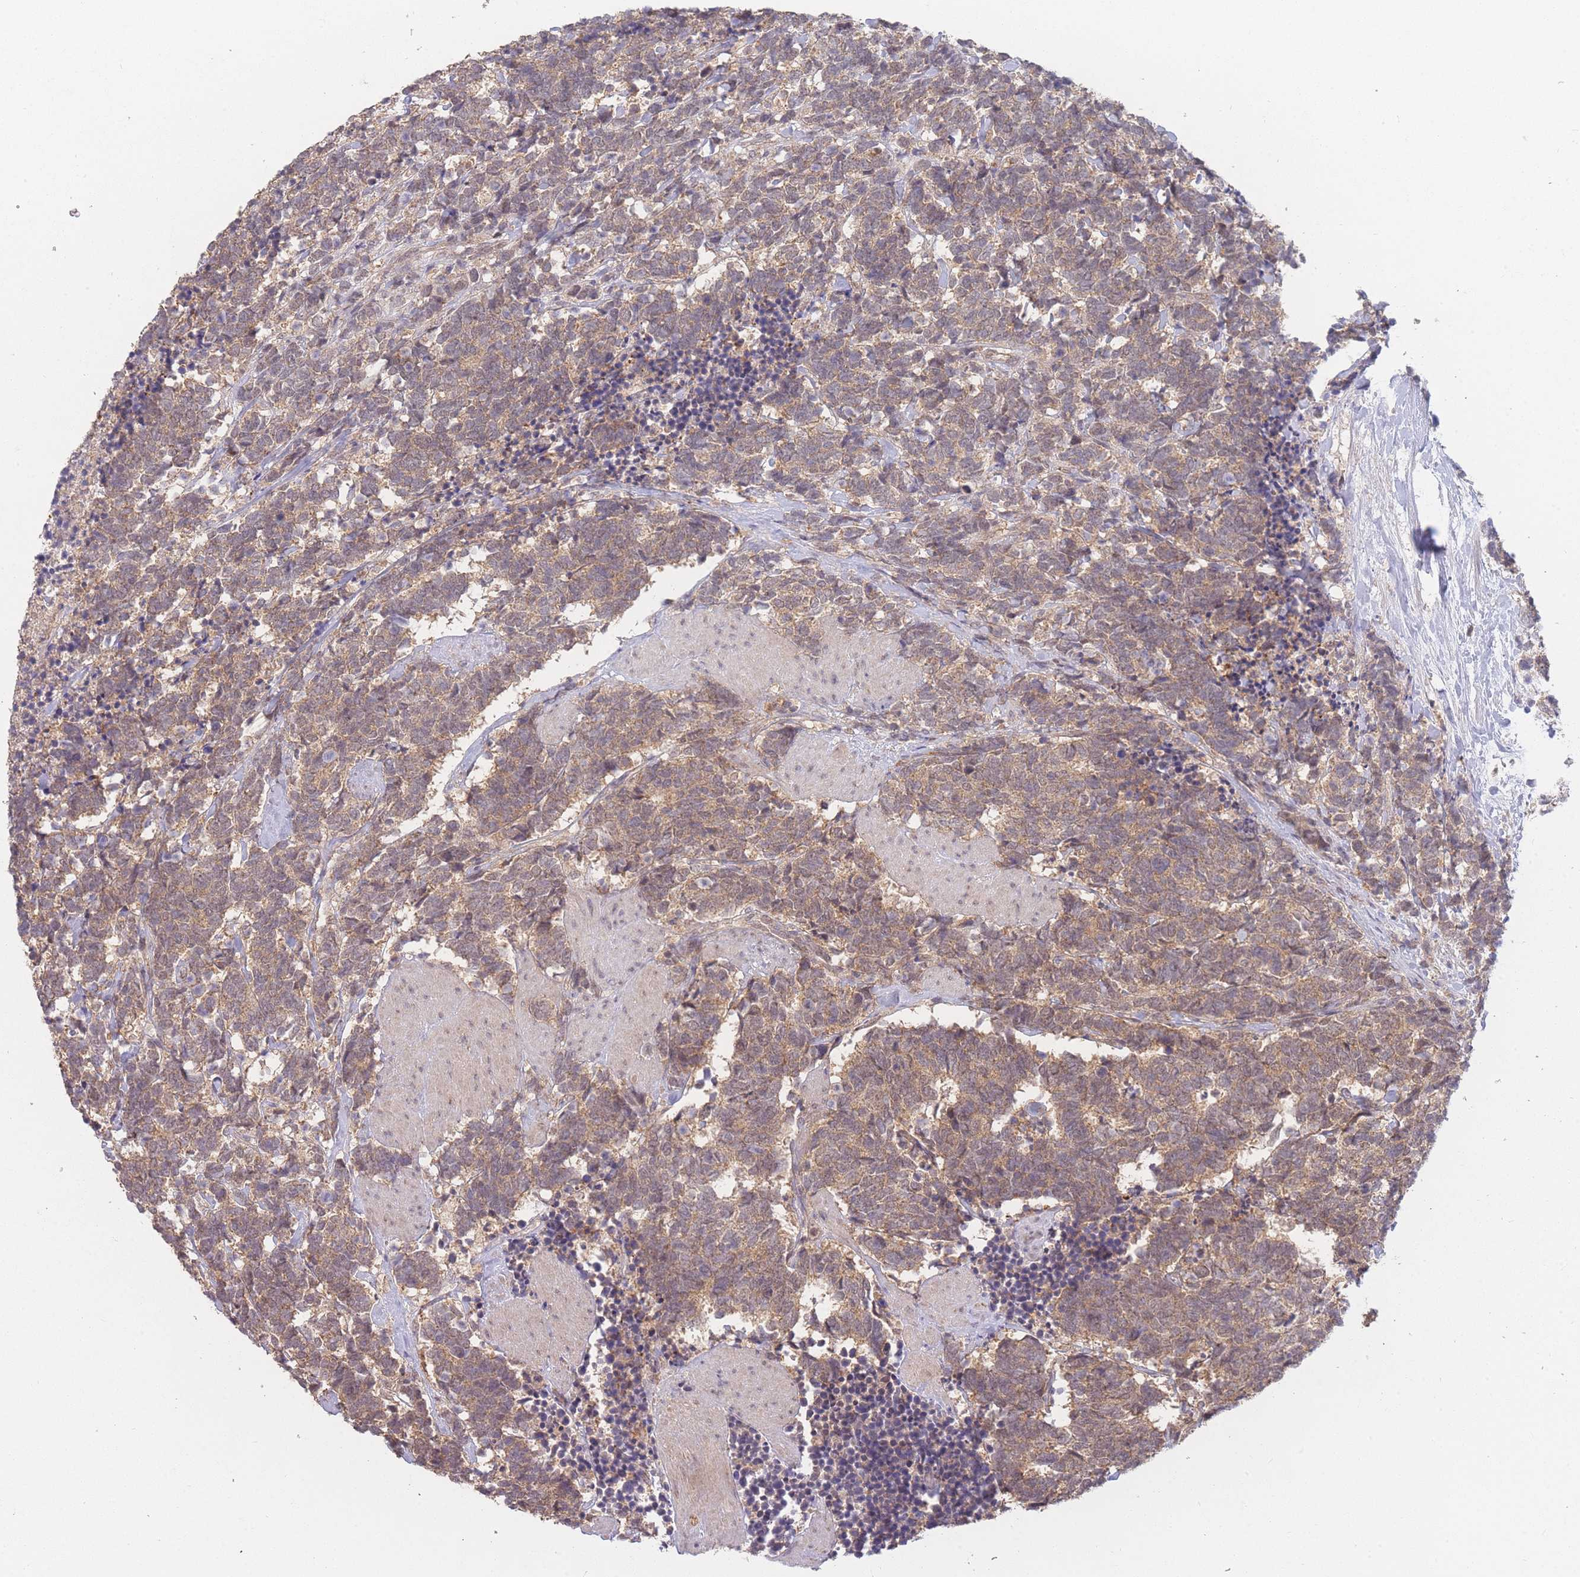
{"staining": {"intensity": "moderate", "quantity": ">75%", "location": "cytoplasmic/membranous"}, "tissue": "carcinoid", "cell_type": "Tumor cells", "image_type": "cancer", "snomed": [{"axis": "morphology", "description": "Carcinoma, NOS"}, {"axis": "morphology", "description": "Carcinoid, malignant, NOS"}, {"axis": "topography", "description": "Prostate"}], "caption": "There is medium levels of moderate cytoplasmic/membranous staining in tumor cells of carcinoid, as demonstrated by immunohistochemical staining (brown color).", "gene": "RNF144B", "patient": {"sex": "male", "age": 57}}